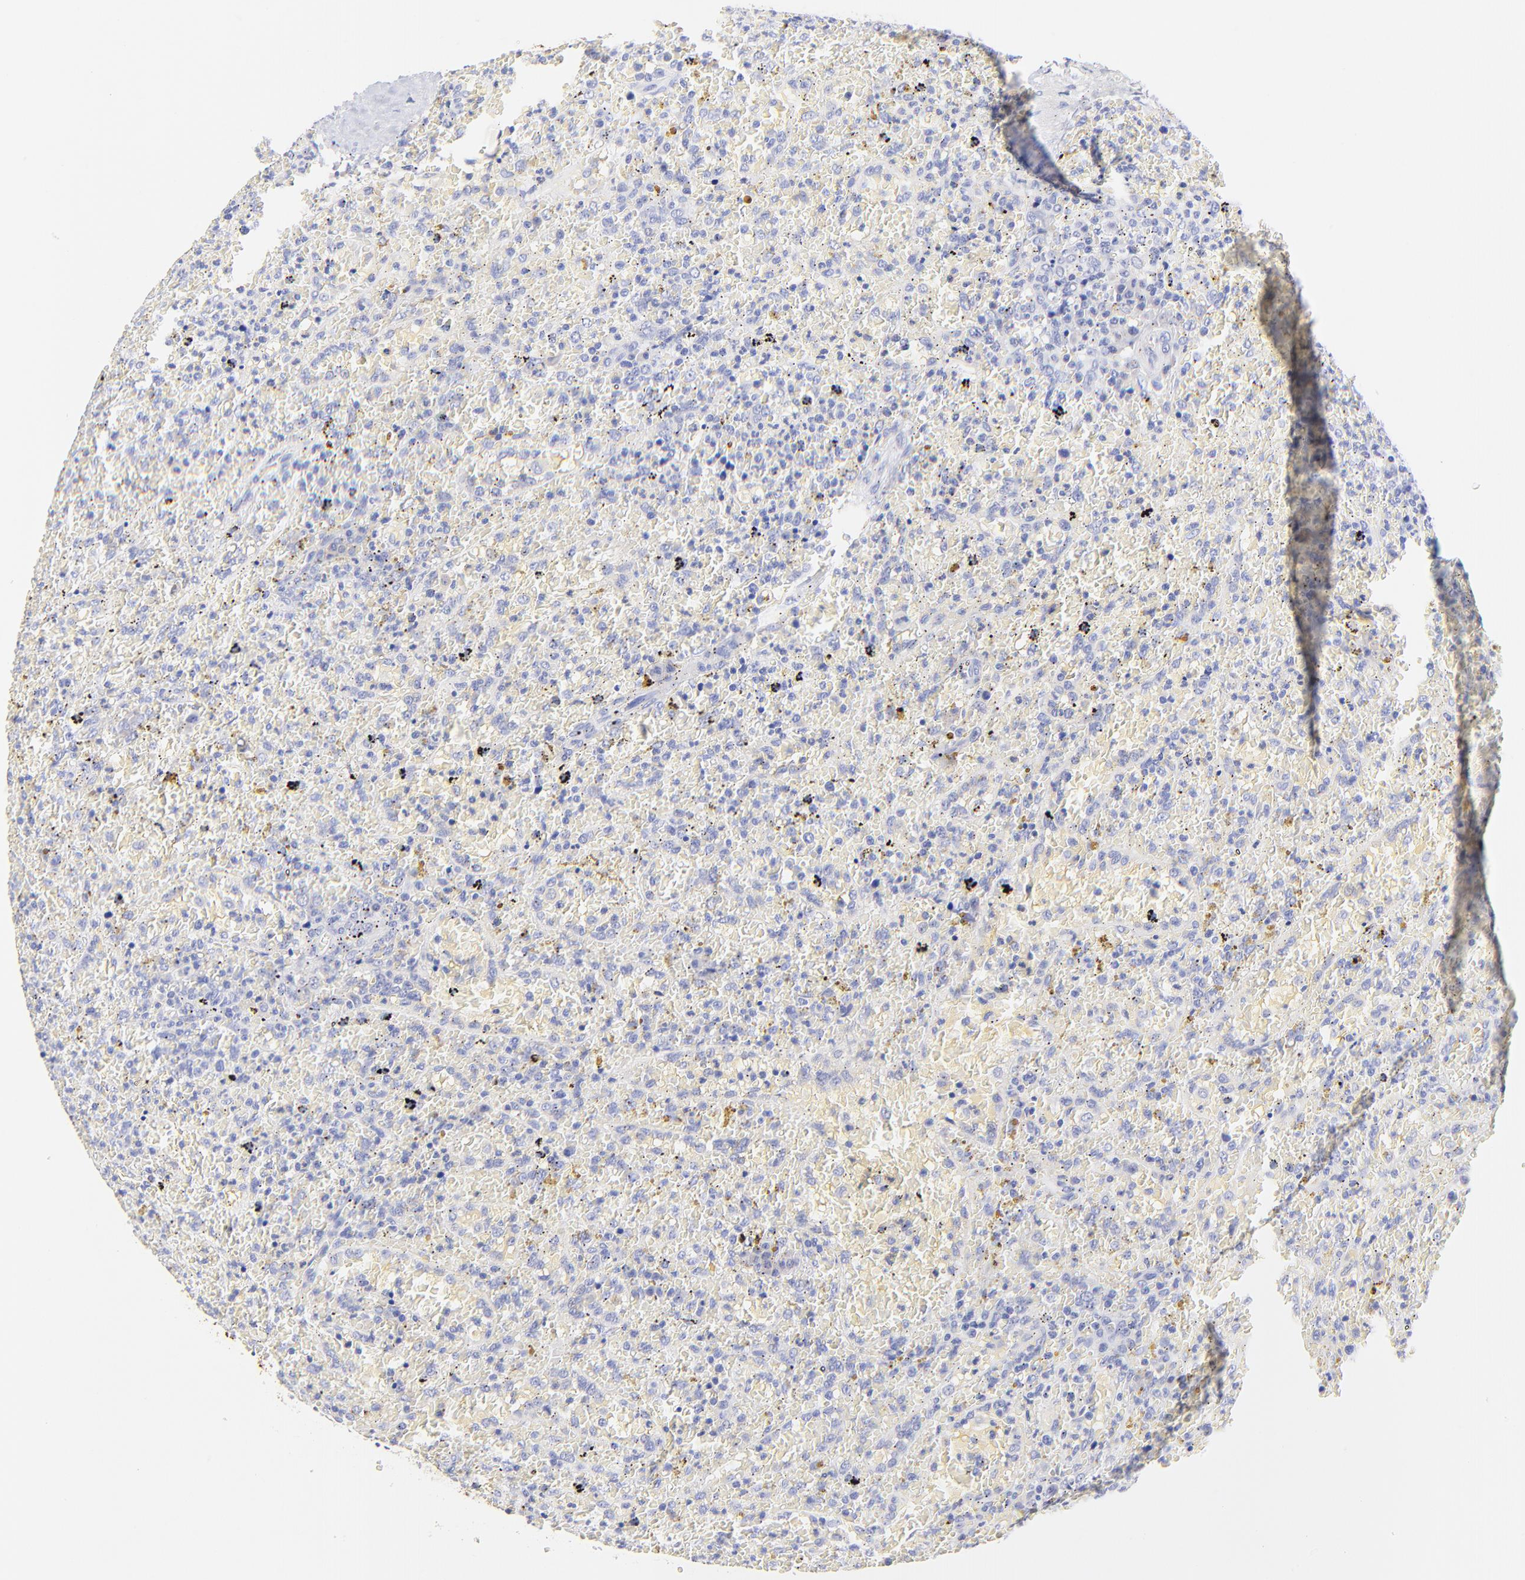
{"staining": {"intensity": "negative", "quantity": "none", "location": "none"}, "tissue": "lymphoma", "cell_type": "Tumor cells", "image_type": "cancer", "snomed": [{"axis": "morphology", "description": "Malignant lymphoma, non-Hodgkin's type, High grade"}, {"axis": "topography", "description": "Spleen"}, {"axis": "topography", "description": "Lymph node"}], "caption": "Immunohistochemistry image of human high-grade malignant lymphoma, non-Hodgkin's type stained for a protein (brown), which shows no expression in tumor cells.", "gene": "RAB3A", "patient": {"sex": "female", "age": 70}}